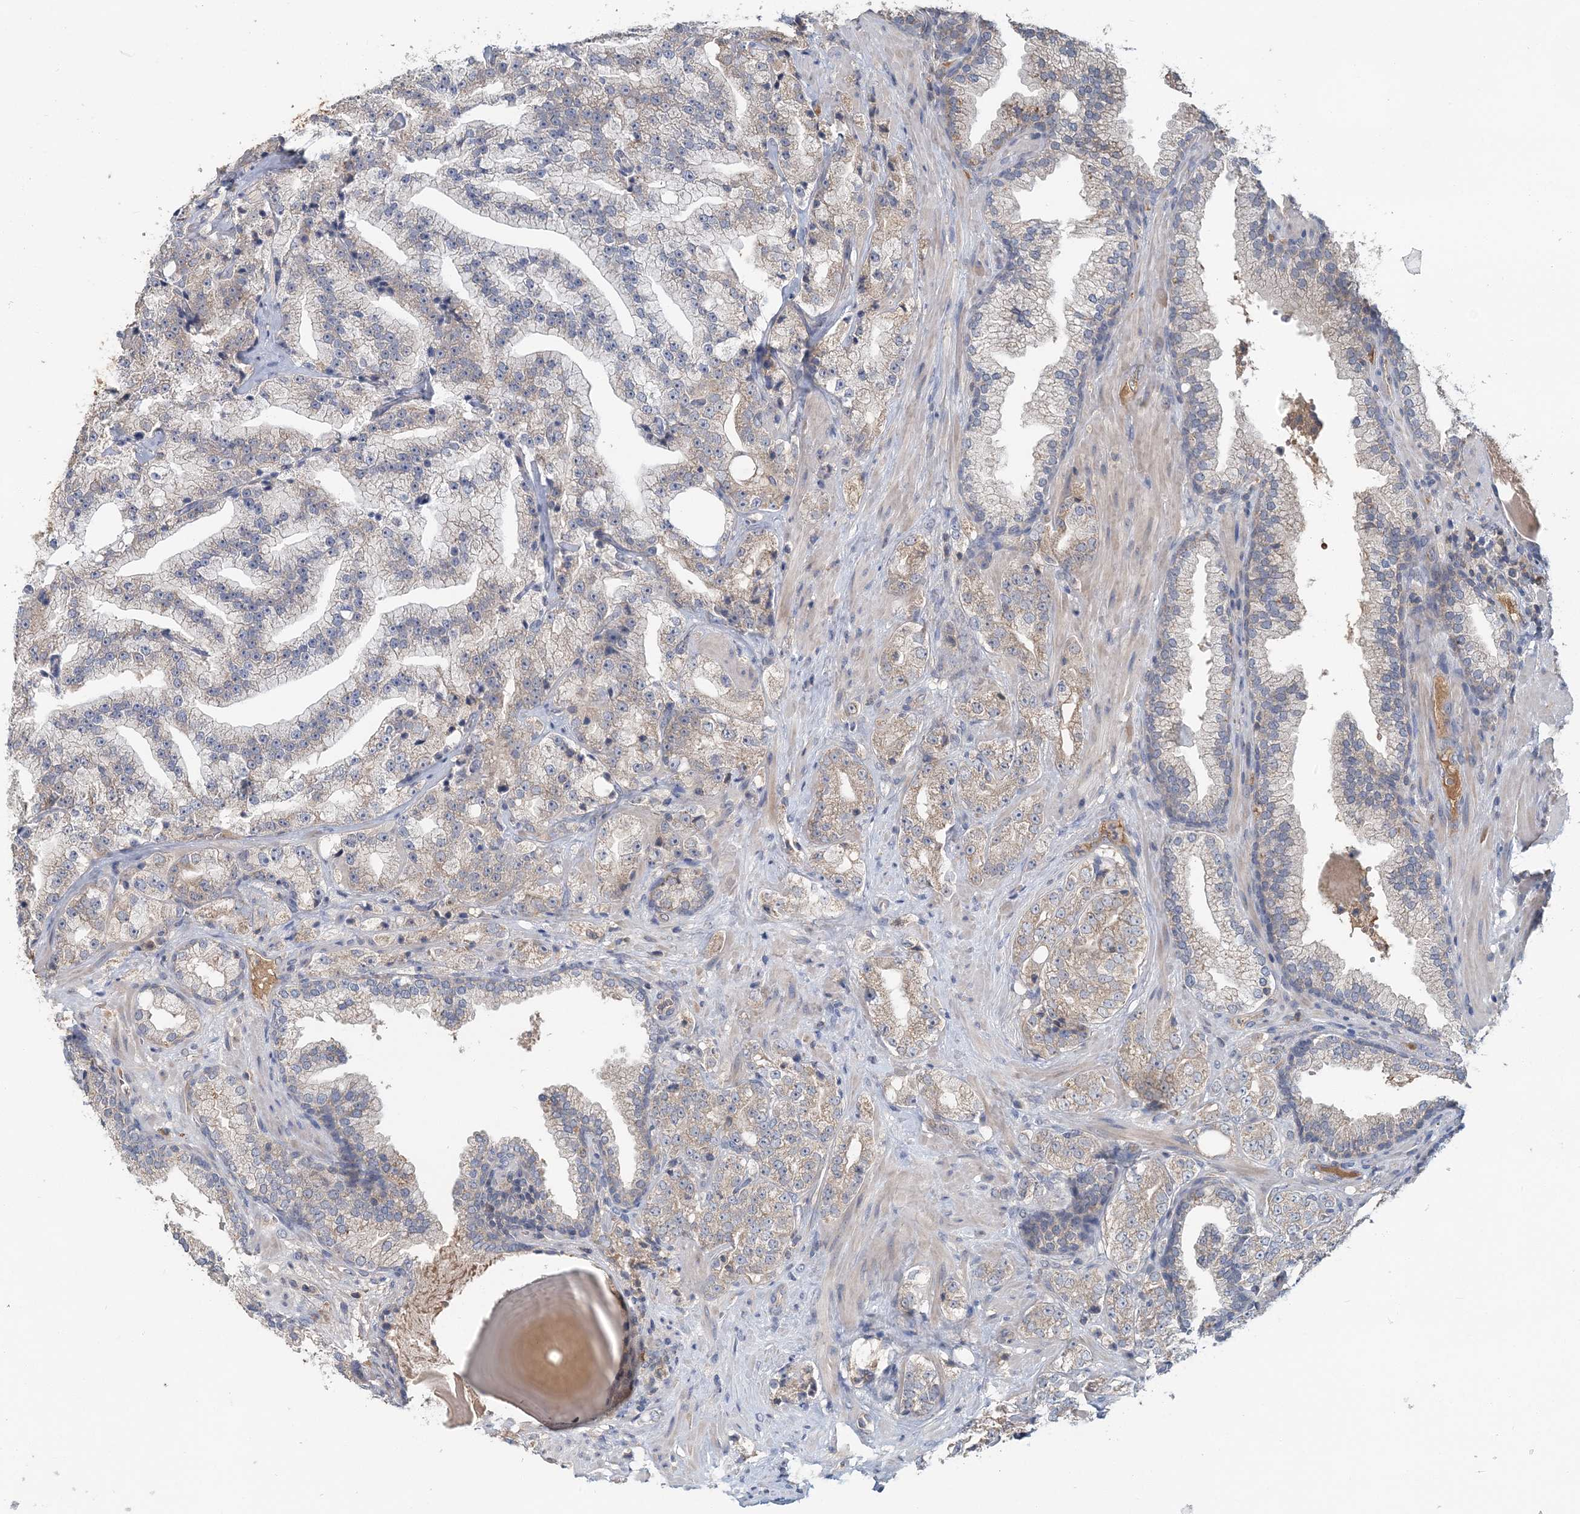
{"staining": {"intensity": "negative", "quantity": "none", "location": "none"}, "tissue": "prostate cancer", "cell_type": "Tumor cells", "image_type": "cancer", "snomed": [{"axis": "morphology", "description": "Adenocarcinoma, High grade"}, {"axis": "topography", "description": "Prostate"}], "caption": "An image of human prostate high-grade adenocarcinoma is negative for staining in tumor cells.", "gene": "RNF25", "patient": {"sex": "male", "age": 64}}